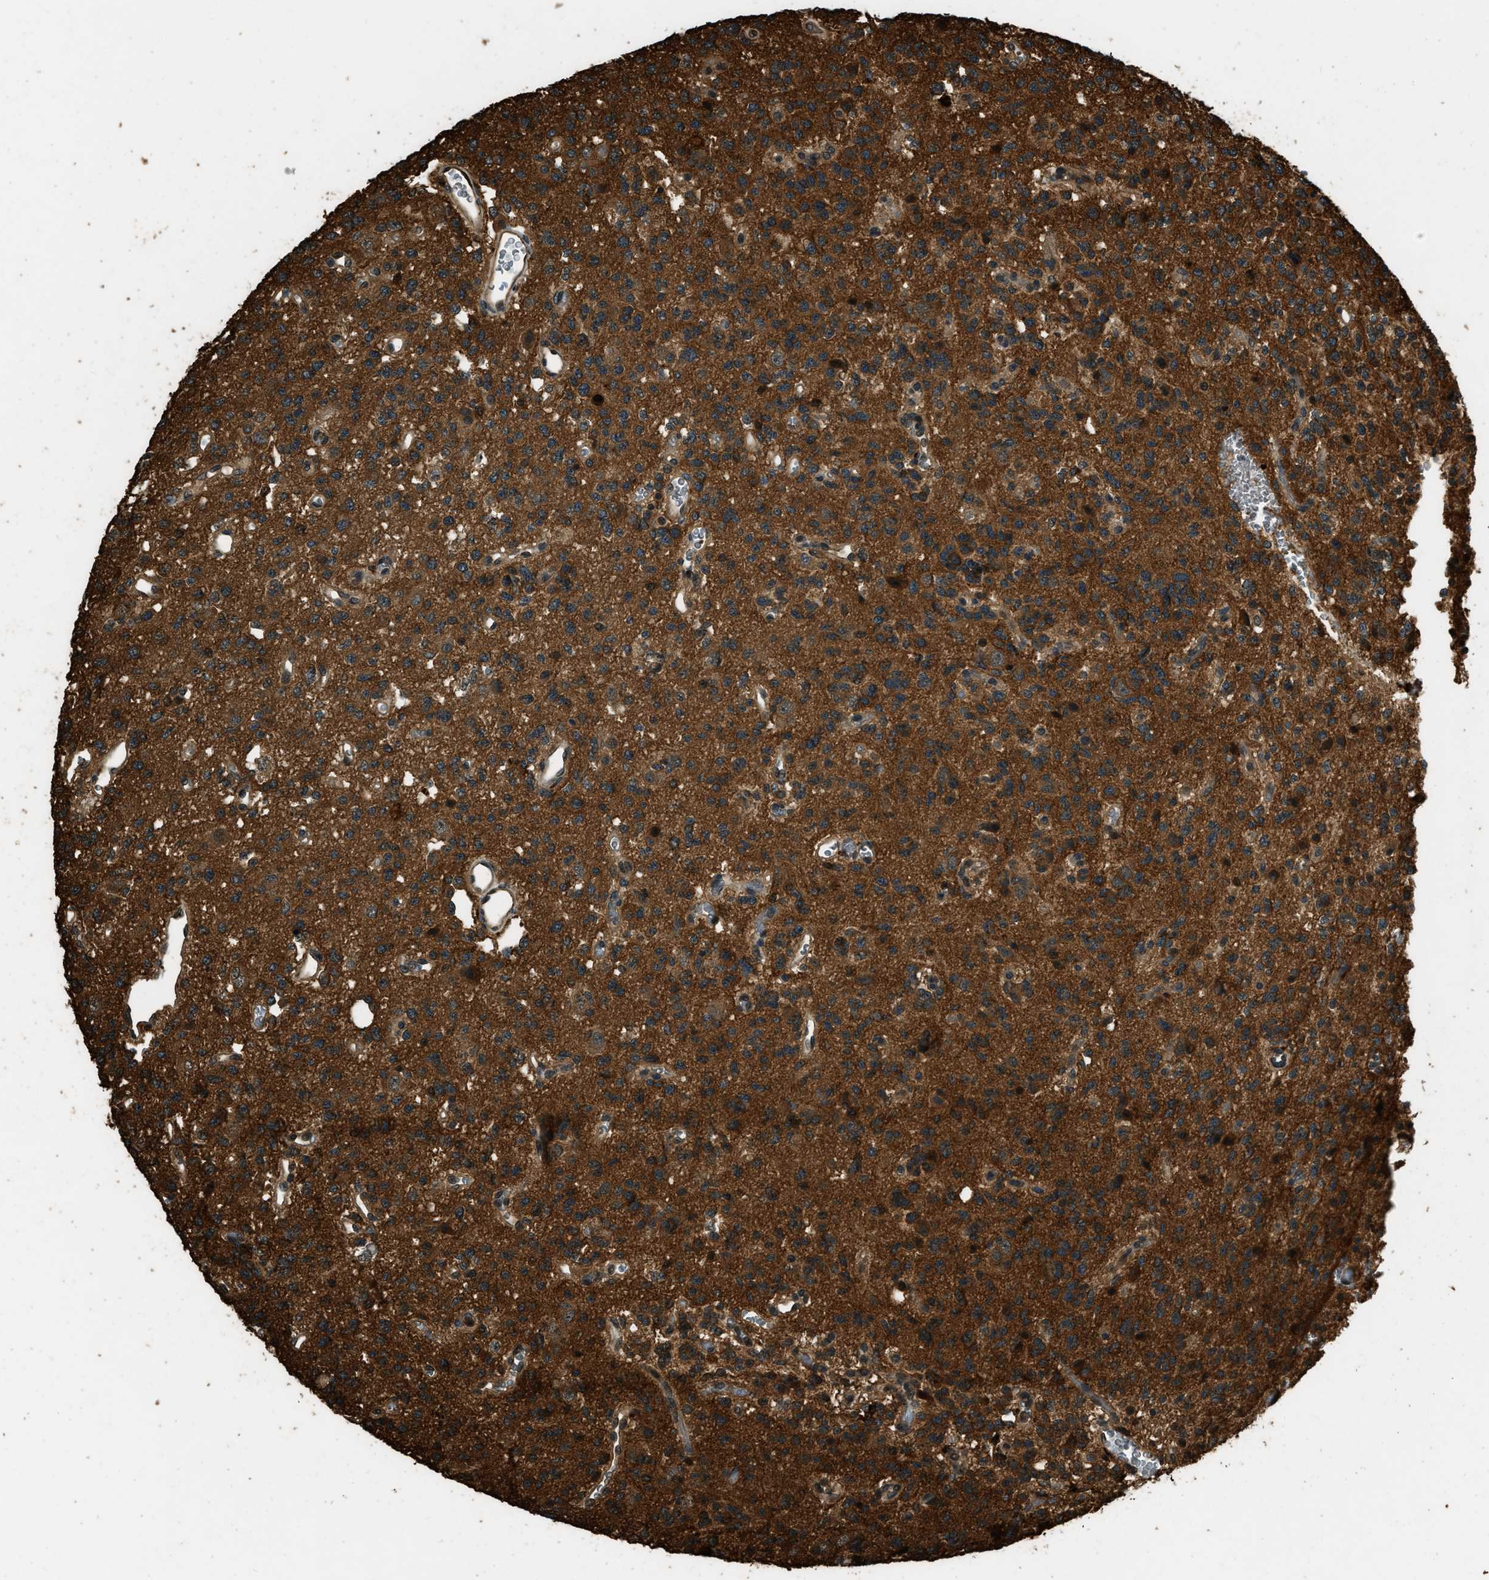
{"staining": {"intensity": "strong", "quantity": ">75%", "location": "cytoplasmic/membranous"}, "tissue": "glioma", "cell_type": "Tumor cells", "image_type": "cancer", "snomed": [{"axis": "morphology", "description": "Glioma, malignant, Low grade"}, {"axis": "topography", "description": "Brain"}], "caption": "High-magnification brightfield microscopy of glioma stained with DAB (3,3'-diaminobenzidine) (brown) and counterstained with hematoxylin (blue). tumor cells exhibit strong cytoplasmic/membranous positivity is seen in approximately>75% of cells.", "gene": "RAP2A", "patient": {"sex": "male", "age": 38}}